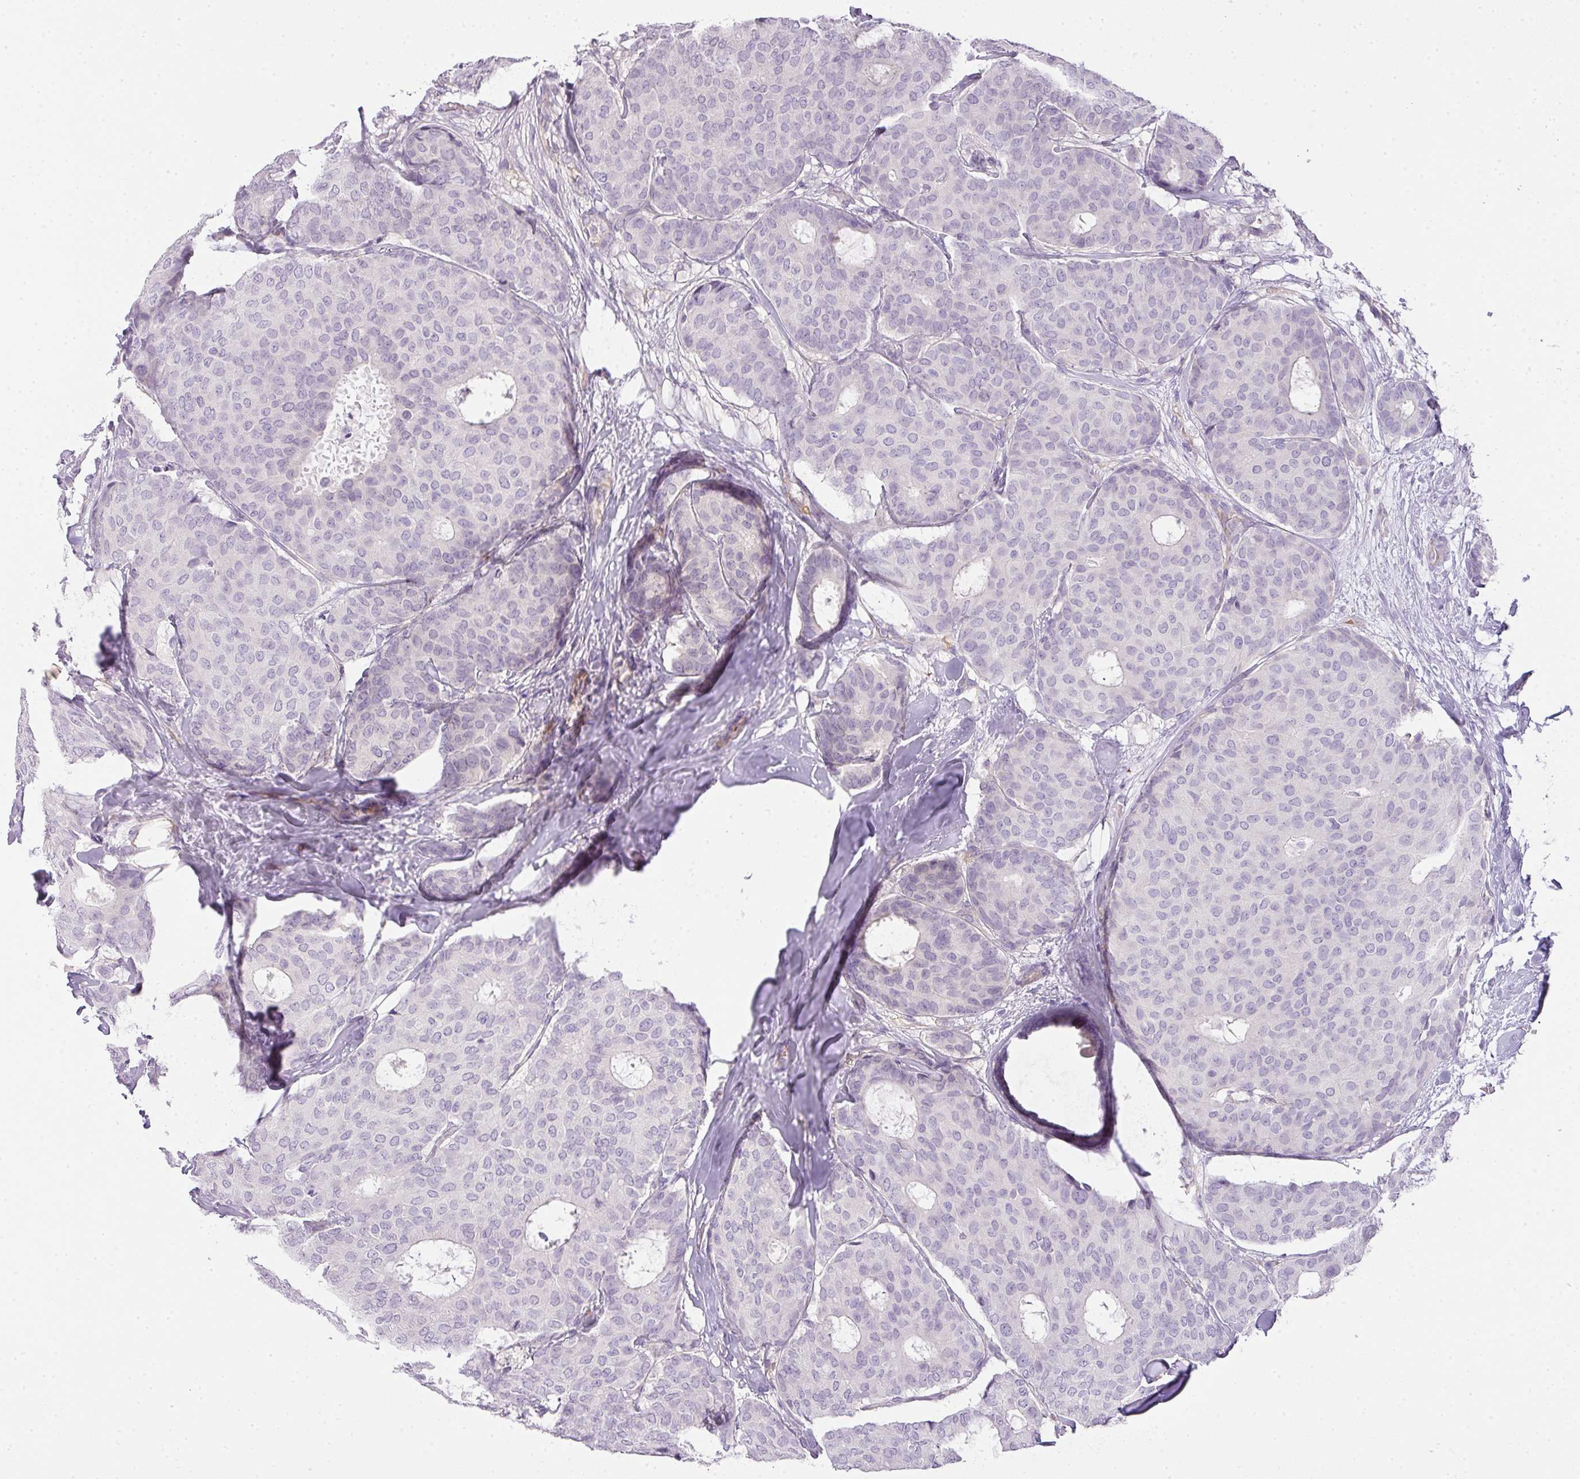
{"staining": {"intensity": "negative", "quantity": "none", "location": "none"}, "tissue": "breast cancer", "cell_type": "Tumor cells", "image_type": "cancer", "snomed": [{"axis": "morphology", "description": "Duct carcinoma"}, {"axis": "topography", "description": "Breast"}], "caption": "Immunohistochemistry (IHC) histopathology image of breast invasive ductal carcinoma stained for a protein (brown), which reveals no expression in tumor cells.", "gene": "RAX2", "patient": {"sex": "female", "age": 75}}